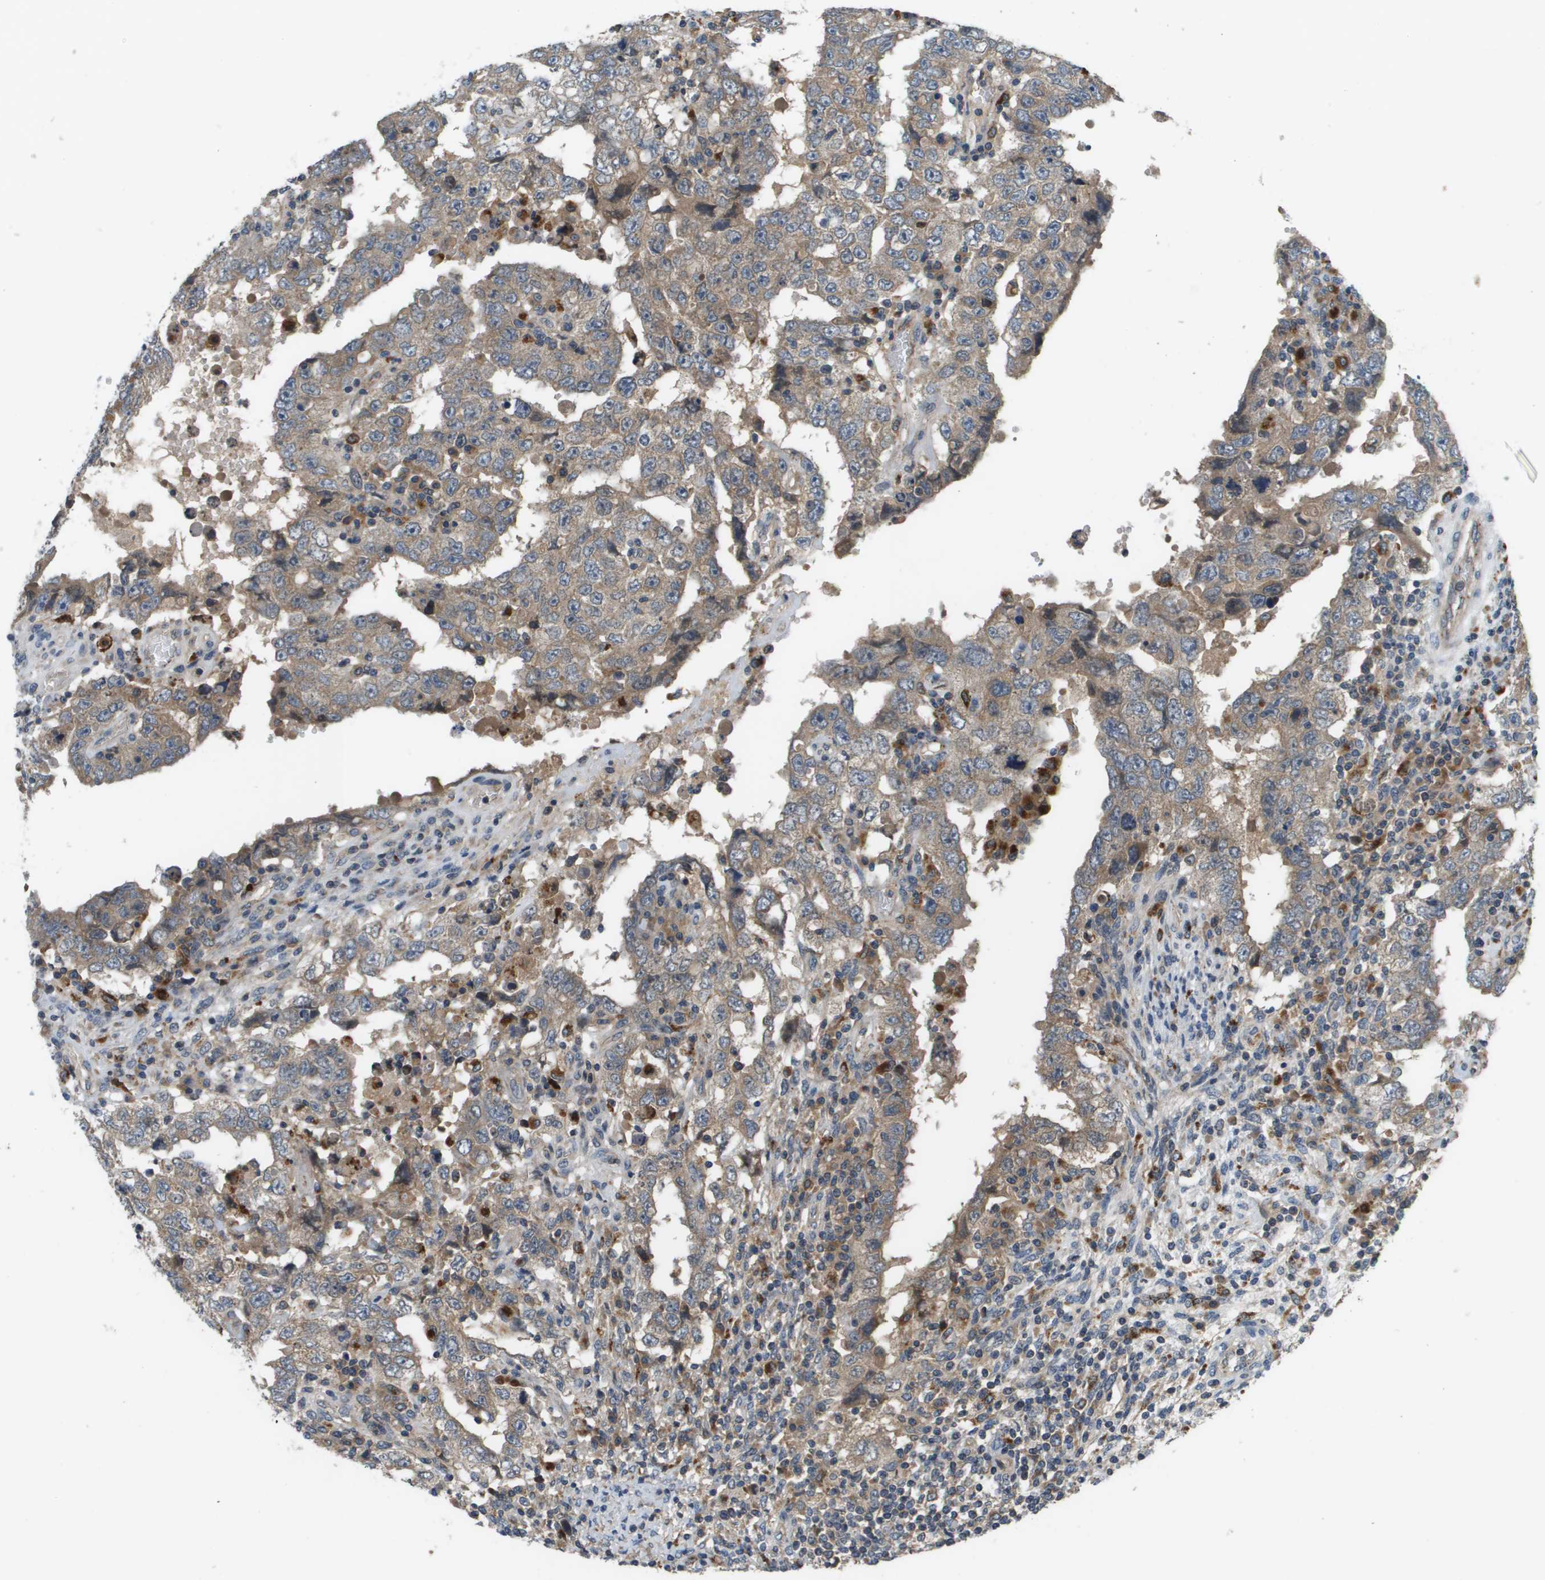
{"staining": {"intensity": "moderate", "quantity": ">75%", "location": "cytoplasmic/membranous"}, "tissue": "testis cancer", "cell_type": "Tumor cells", "image_type": "cancer", "snomed": [{"axis": "morphology", "description": "Carcinoma, Embryonal, NOS"}, {"axis": "topography", "description": "Testis"}], "caption": "This is a histology image of immunohistochemistry (IHC) staining of testis embryonal carcinoma, which shows moderate staining in the cytoplasmic/membranous of tumor cells.", "gene": "SLC25A20", "patient": {"sex": "male", "age": 26}}